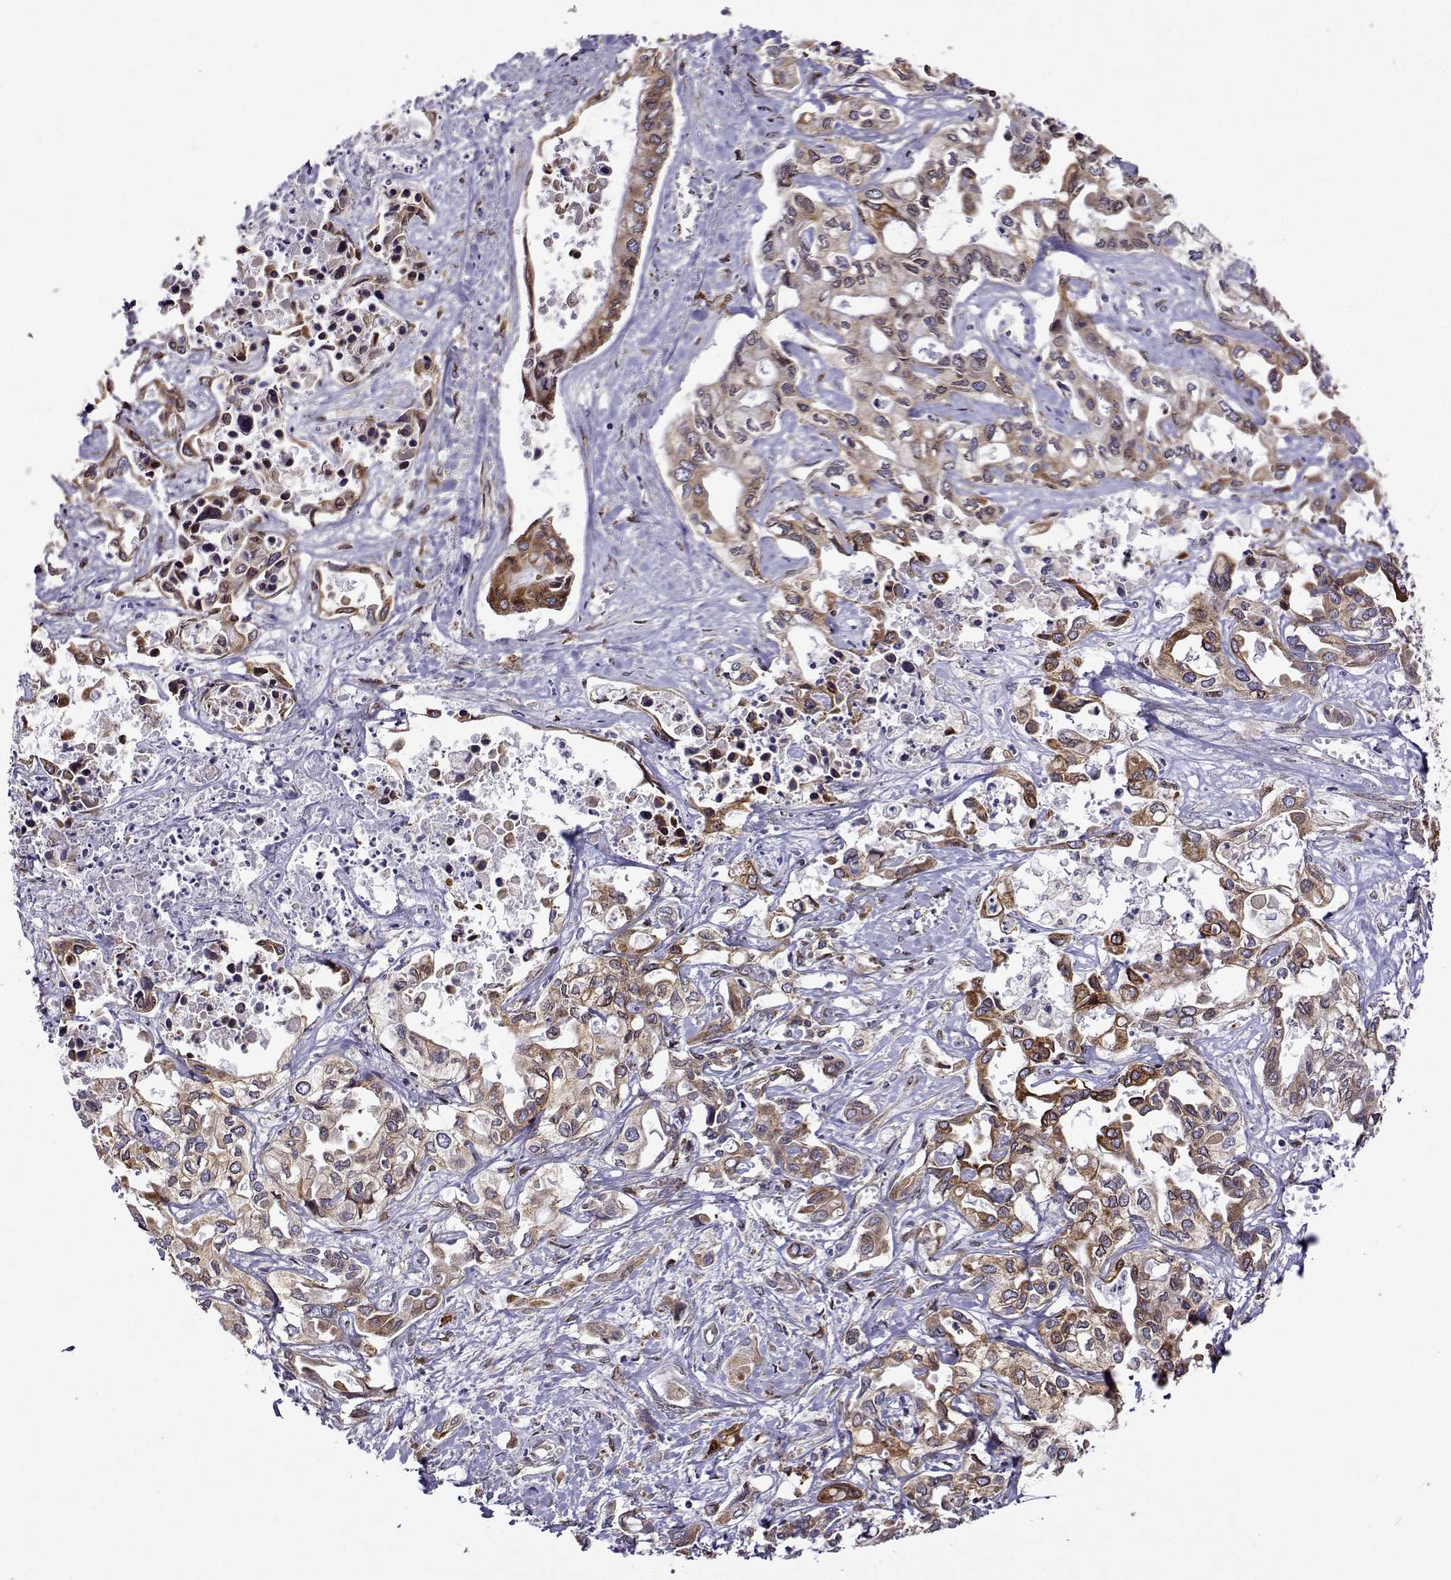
{"staining": {"intensity": "weak", "quantity": ">75%", "location": "cytoplasmic/membranous"}, "tissue": "liver cancer", "cell_type": "Tumor cells", "image_type": "cancer", "snomed": [{"axis": "morphology", "description": "Cholangiocarcinoma"}, {"axis": "topography", "description": "Liver"}], "caption": "A low amount of weak cytoplasmic/membranous staining is identified in approximately >75% of tumor cells in cholangiocarcinoma (liver) tissue.", "gene": "PGRMC2", "patient": {"sex": "female", "age": 64}}